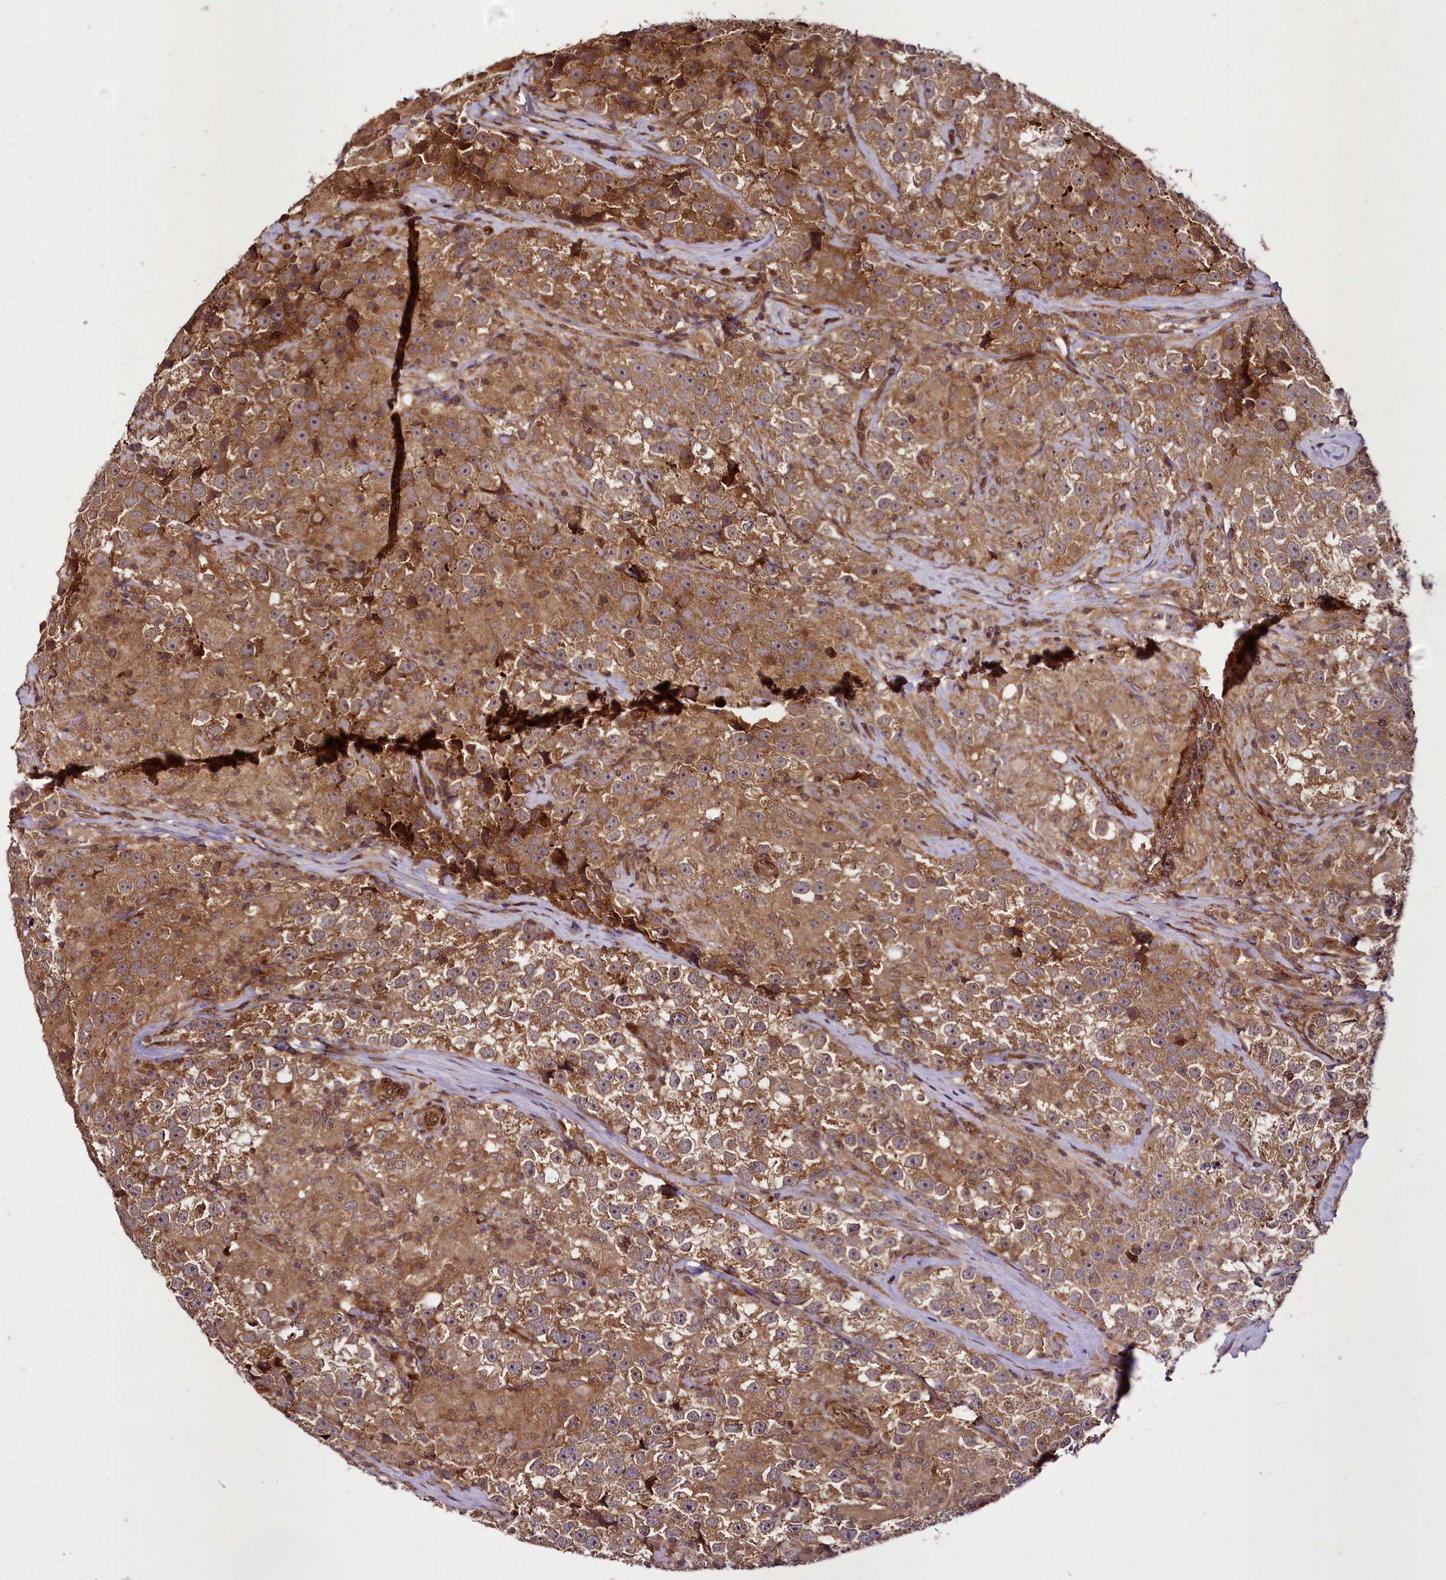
{"staining": {"intensity": "moderate", "quantity": ">75%", "location": "cytoplasmic/membranous"}, "tissue": "testis cancer", "cell_type": "Tumor cells", "image_type": "cancer", "snomed": [{"axis": "morphology", "description": "Seminoma, NOS"}, {"axis": "topography", "description": "Testis"}], "caption": "Protein expression by immunohistochemistry (IHC) demonstrates moderate cytoplasmic/membranous staining in about >75% of tumor cells in testis cancer (seminoma). (DAB (3,3'-diaminobenzidine) IHC, brown staining for protein, blue staining for nuclei).", "gene": "DCP1B", "patient": {"sex": "male", "age": 46}}